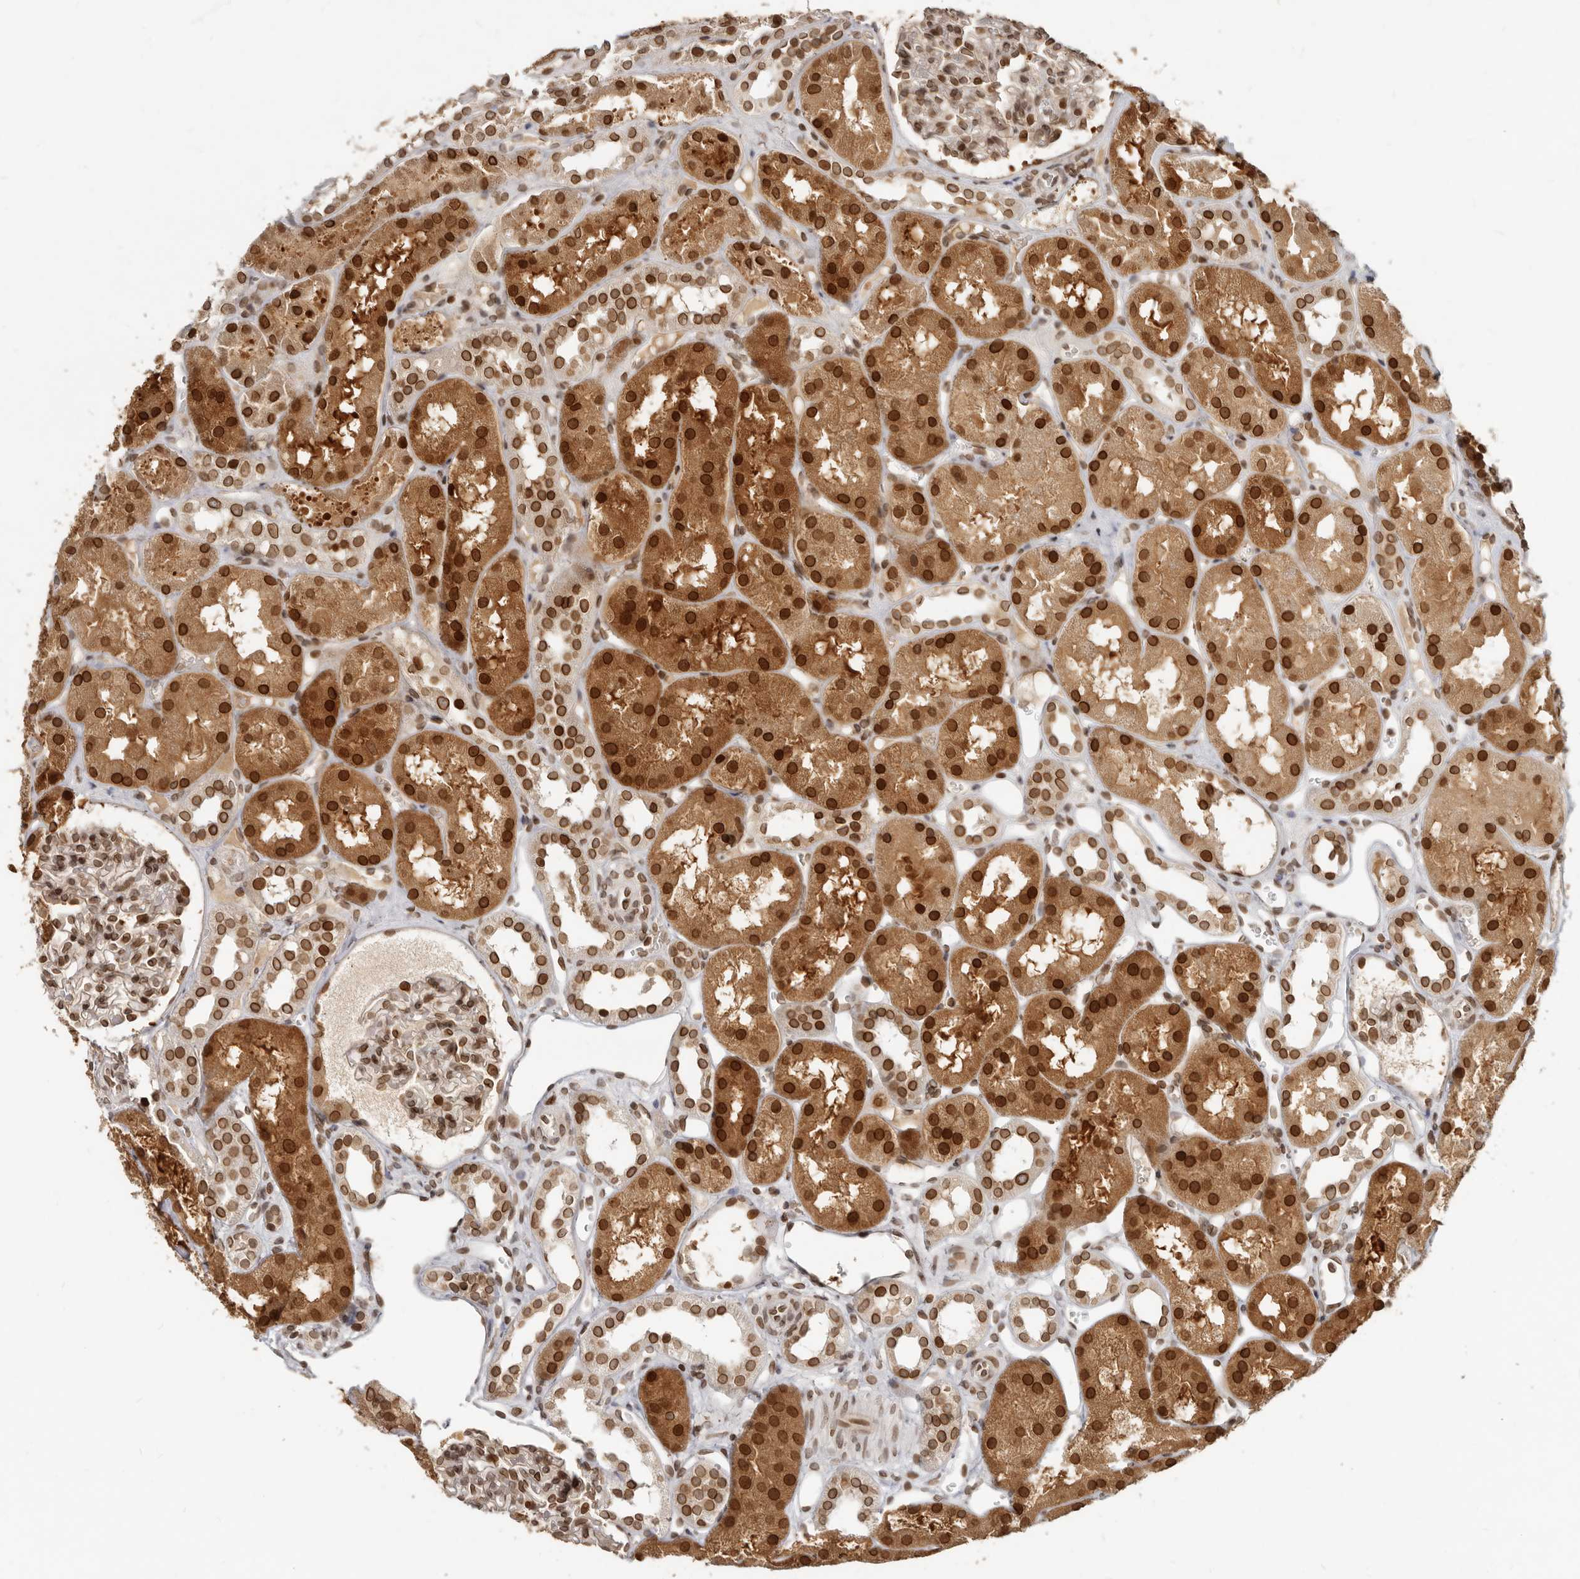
{"staining": {"intensity": "moderate", "quantity": ">75%", "location": "cytoplasmic/membranous,nuclear"}, "tissue": "kidney", "cell_type": "Cells in glomeruli", "image_type": "normal", "snomed": [{"axis": "morphology", "description": "Normal tissue, NOS"}, {"axis": "topography", "description": "Kidney"}], "caption": "An IHC image of unremarkable tissue is shown. Protein staining in brown labels moderate cytoplasmic/membranous,nuclear positivity in kidney within cells in glomeruli.", "gene": "NUP153", "patient": {"sex": "male", "age": 16}}